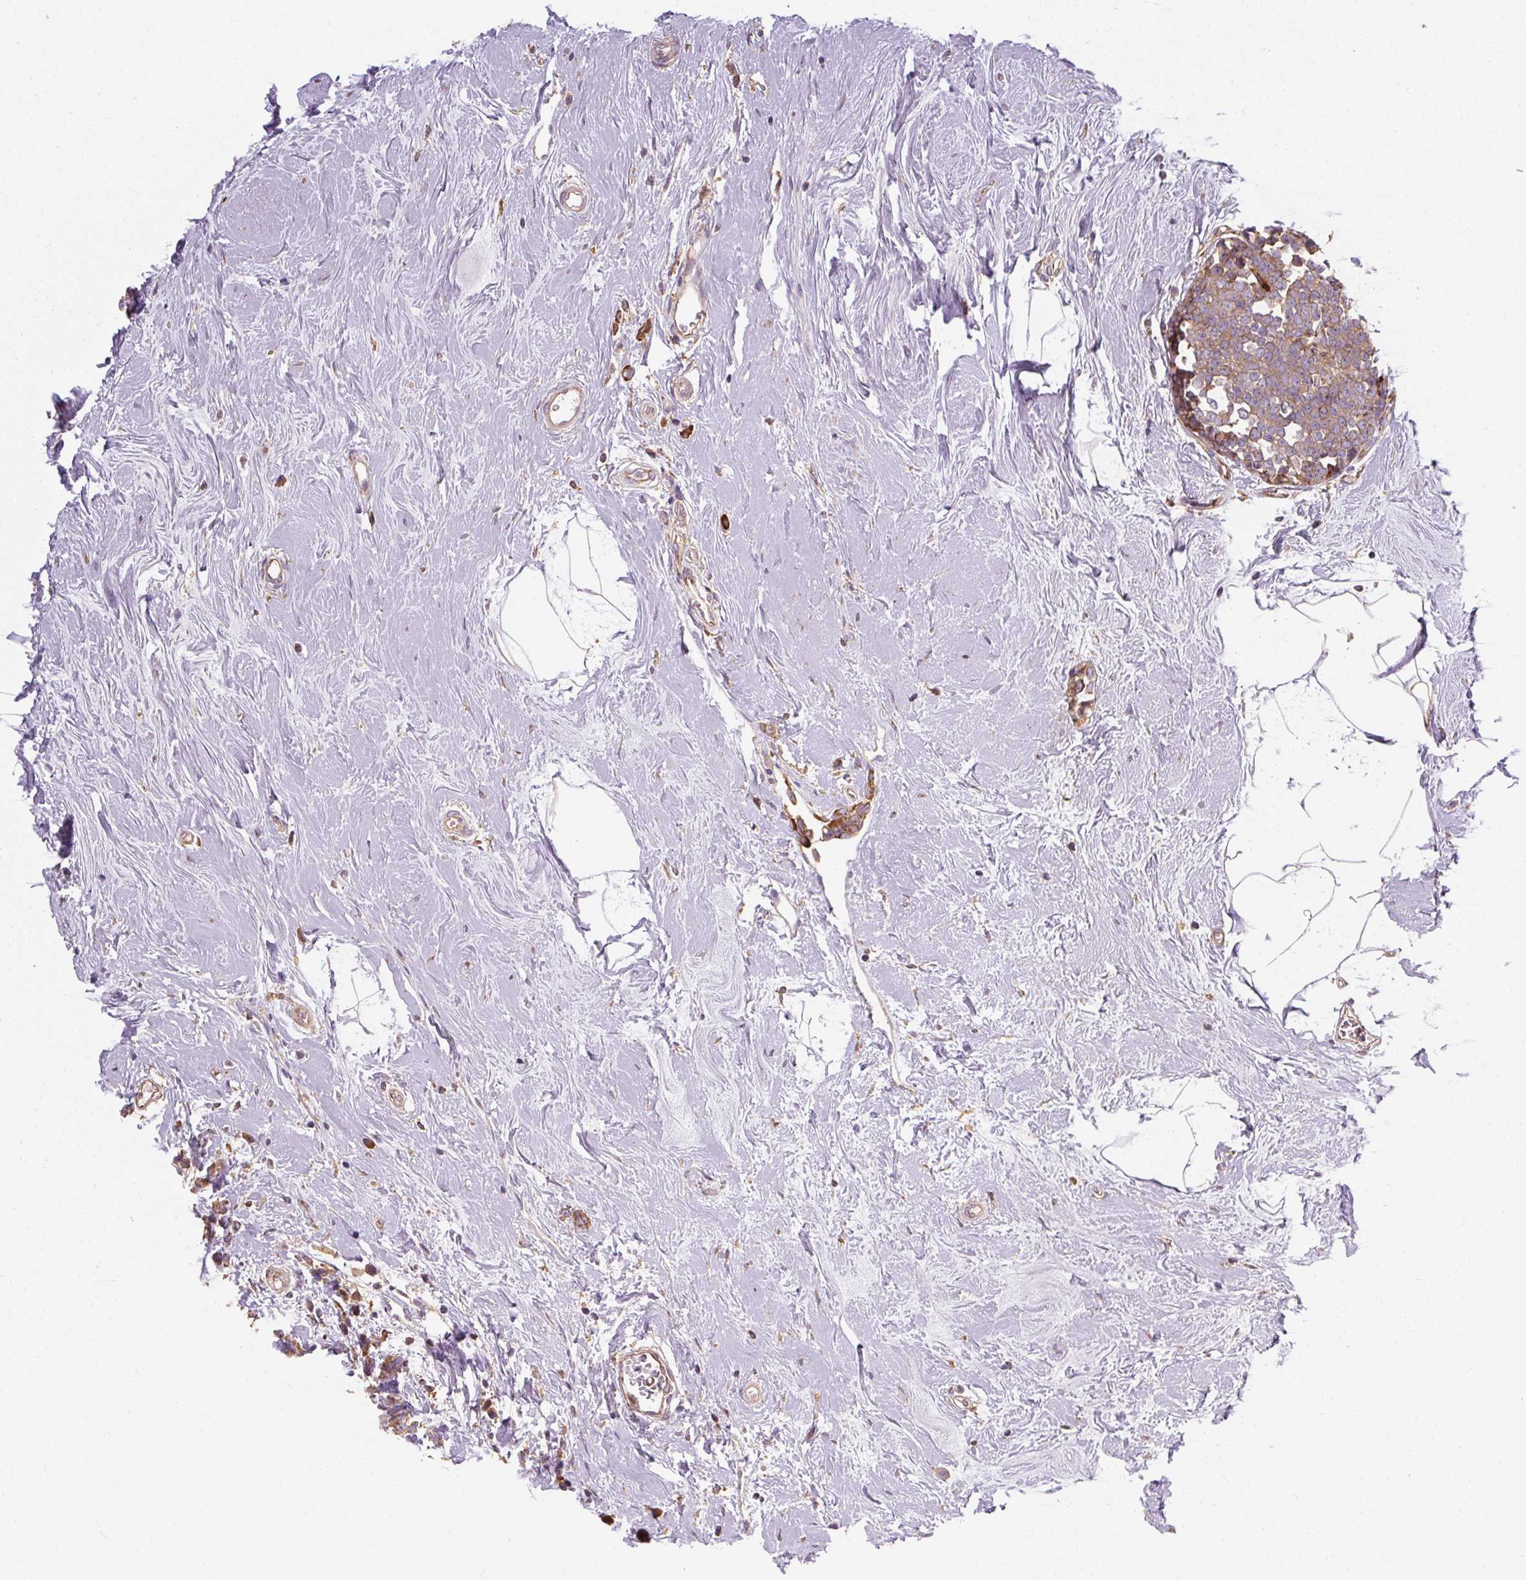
{"staining": {"intensity": "moderate", "quantity": ">75%", "location": "cytoplasmic/membranous"}, "tissue": "breast cancer", "cell_type": "Tumor cells", "image_type": "cancer", "snomed": [{"axis": "morphology", "description": "Lobular carcinoma"}, {"axis": "topography", "description": "Breast"}], "caption": "IHC photomicrograph of neoplastic tissue: breast cancer stained using immunohistochemistry shows medium levels of moderate protein expression localized specifically in the cytoplasmic/membranous of tumor cells, appearing as a cytoplasmic/membranous brown color.", "gene": "TBC1D4", "patient": {"sex": "female", "age": 58}}